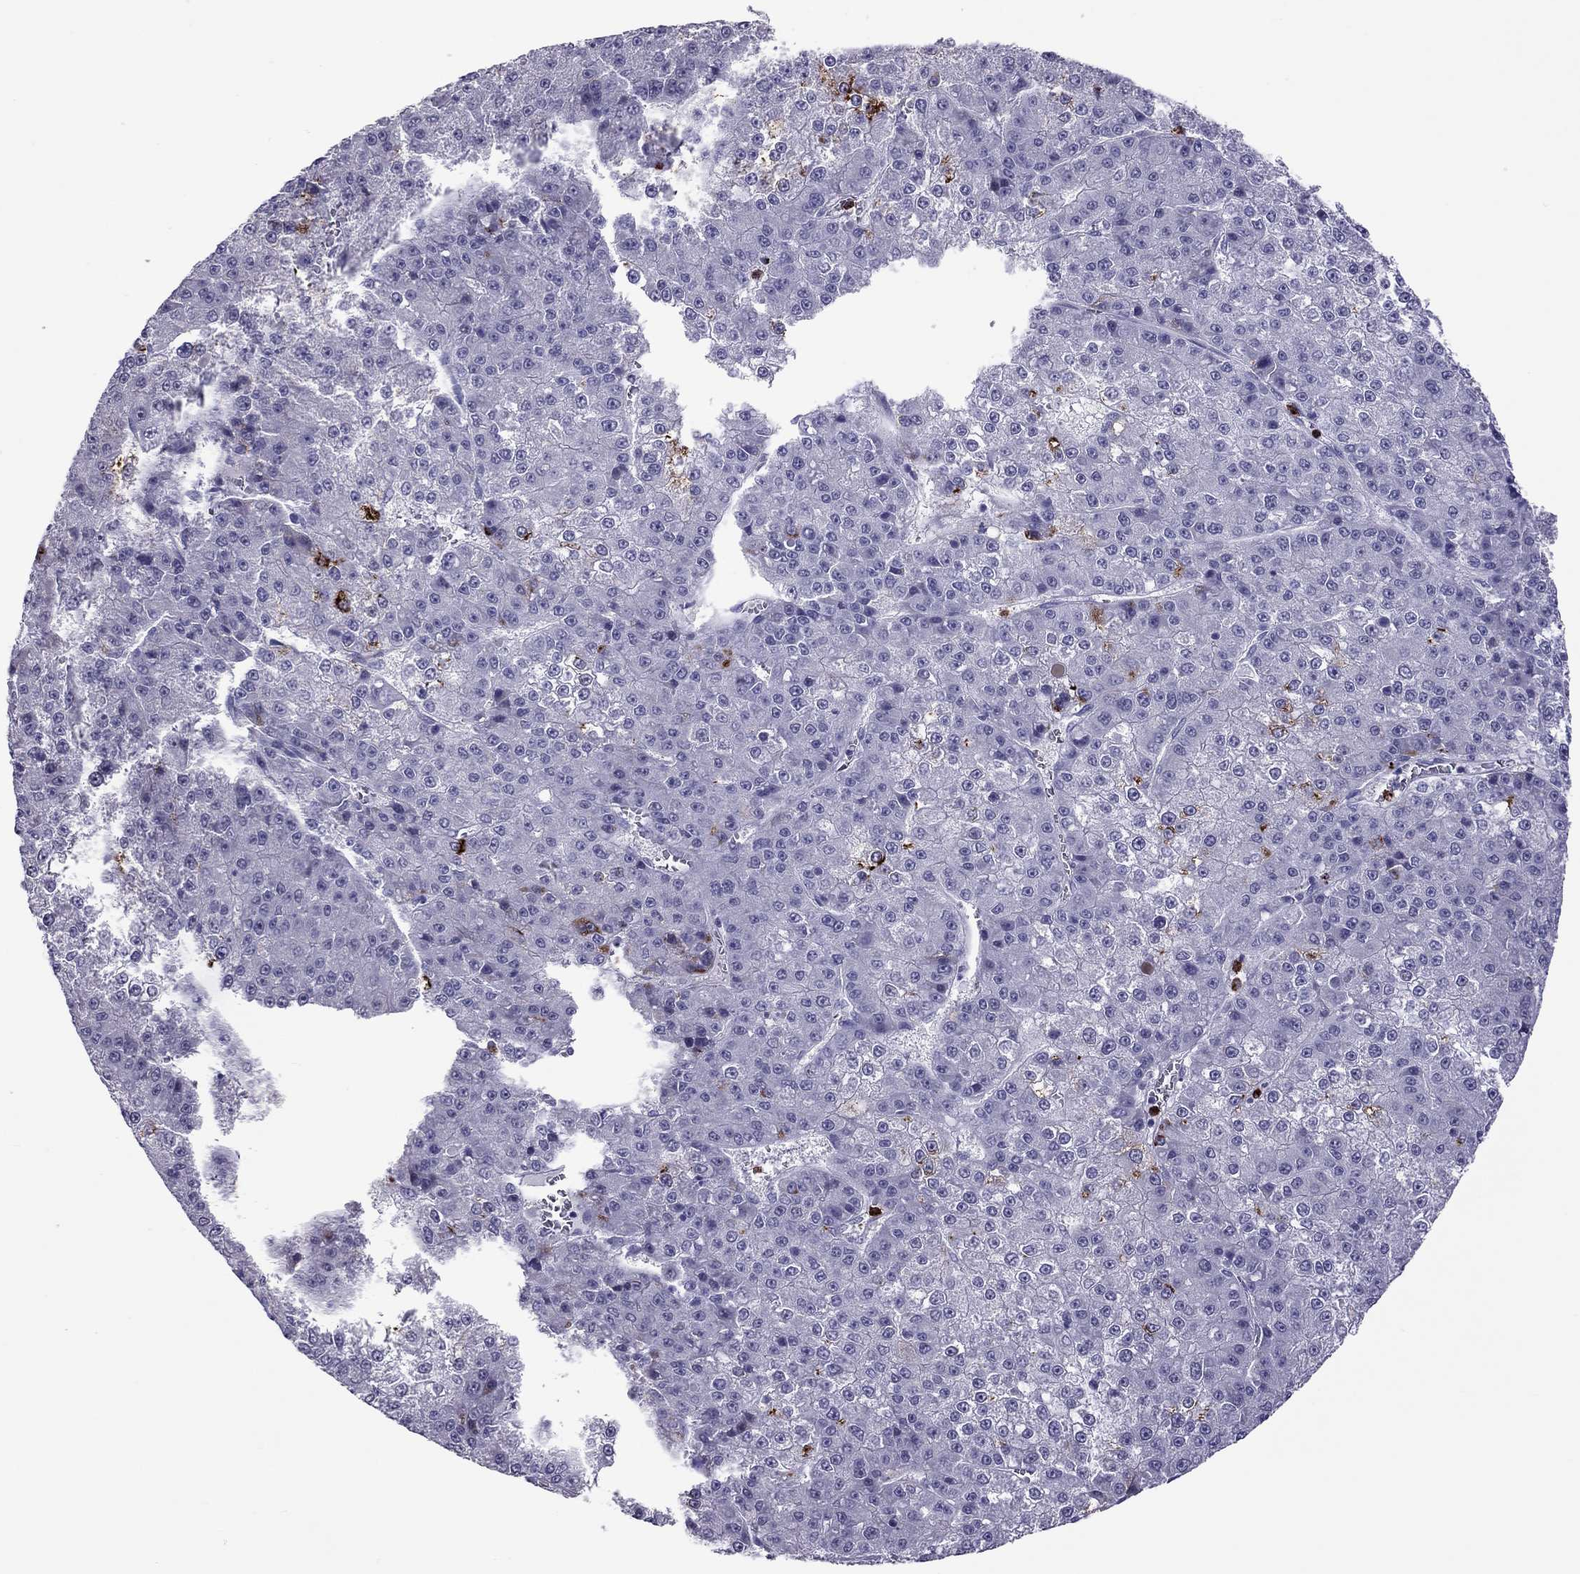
{"staining": {"intensity": "negative", "quantity": "none", "location": "none"}, "tissue": "liver cancer", "cell_type": "Tumor cells", "image_type": "cancer", "snomed": [{"axis": "morphology", "description": "Carcinoma, Hepatocellular, NOS"}, {"axis": "topography", "description": "Liver"}], "caption": "This is an immunohistochemistry (IHC) micrograph of human liver cancer. There is no staining in tumor cells.", "gene": "CCL27", "patient": {"sex": "female", "age": 73}}